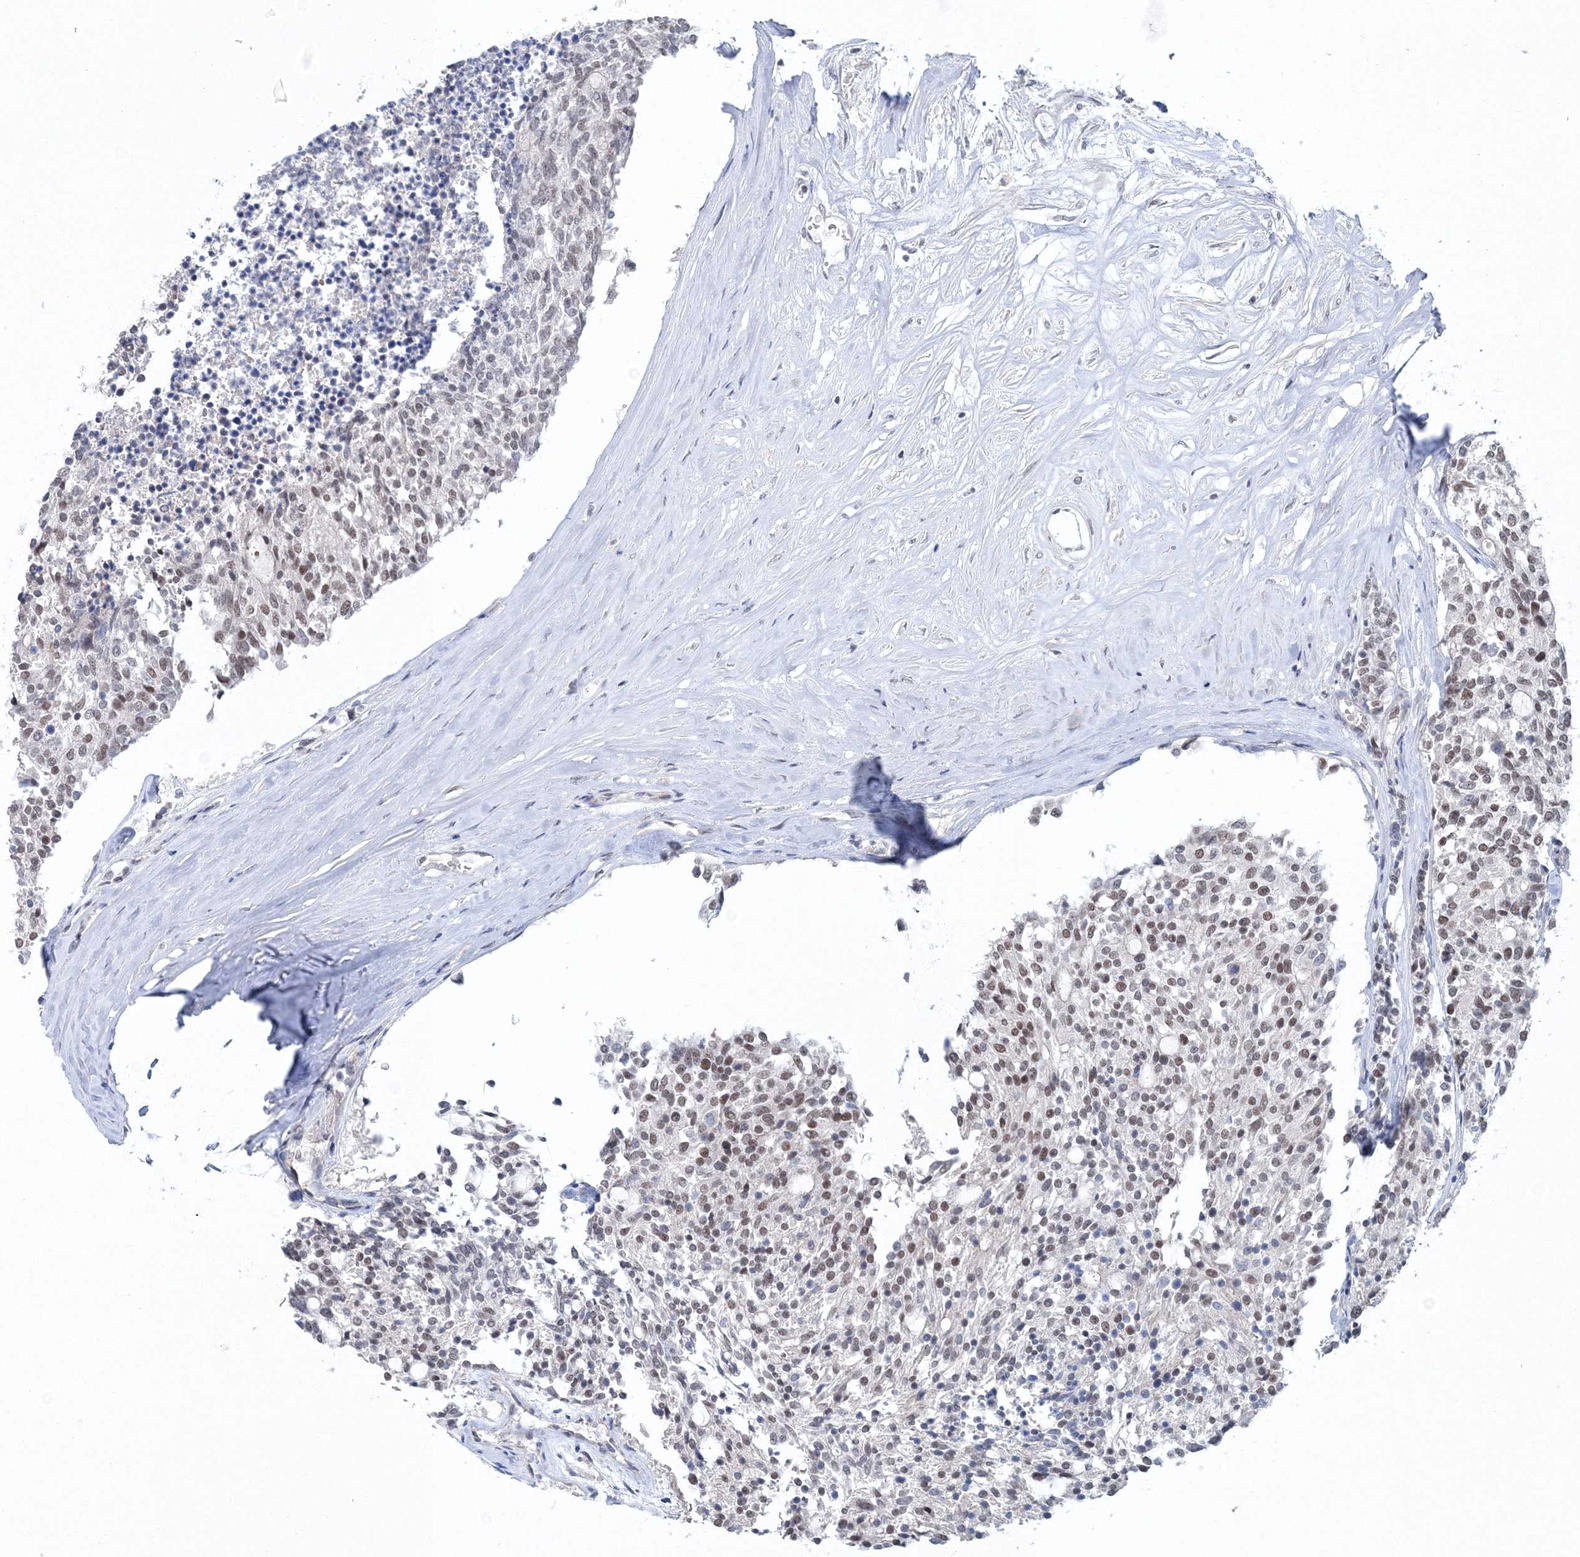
{"staining": {"intensity": "weak", "quantity": "25%-75%", "location": "nuclear"}, "tissue": "carcinoid", "cell_type": "Tumor cells", "image_type": "cancer", "snomed": [{"axis": "morphology", "description": "Carcinoid, malignant, NOS"}, {"axis": "topography", "description": "Pancreas"}], "caption": "A micrograph of carcinoid (malignant) stained for a protein exhibits weak nuclear brown staining in tumor cells. The staining was performed using DAB (3,3'-diaminobenzidine), with brown indicating positive protein expression. Nuclei are stained blue with hematoxylin.", "gene": "PDS5A", "patient": {"sex": "female", "age": 54}}